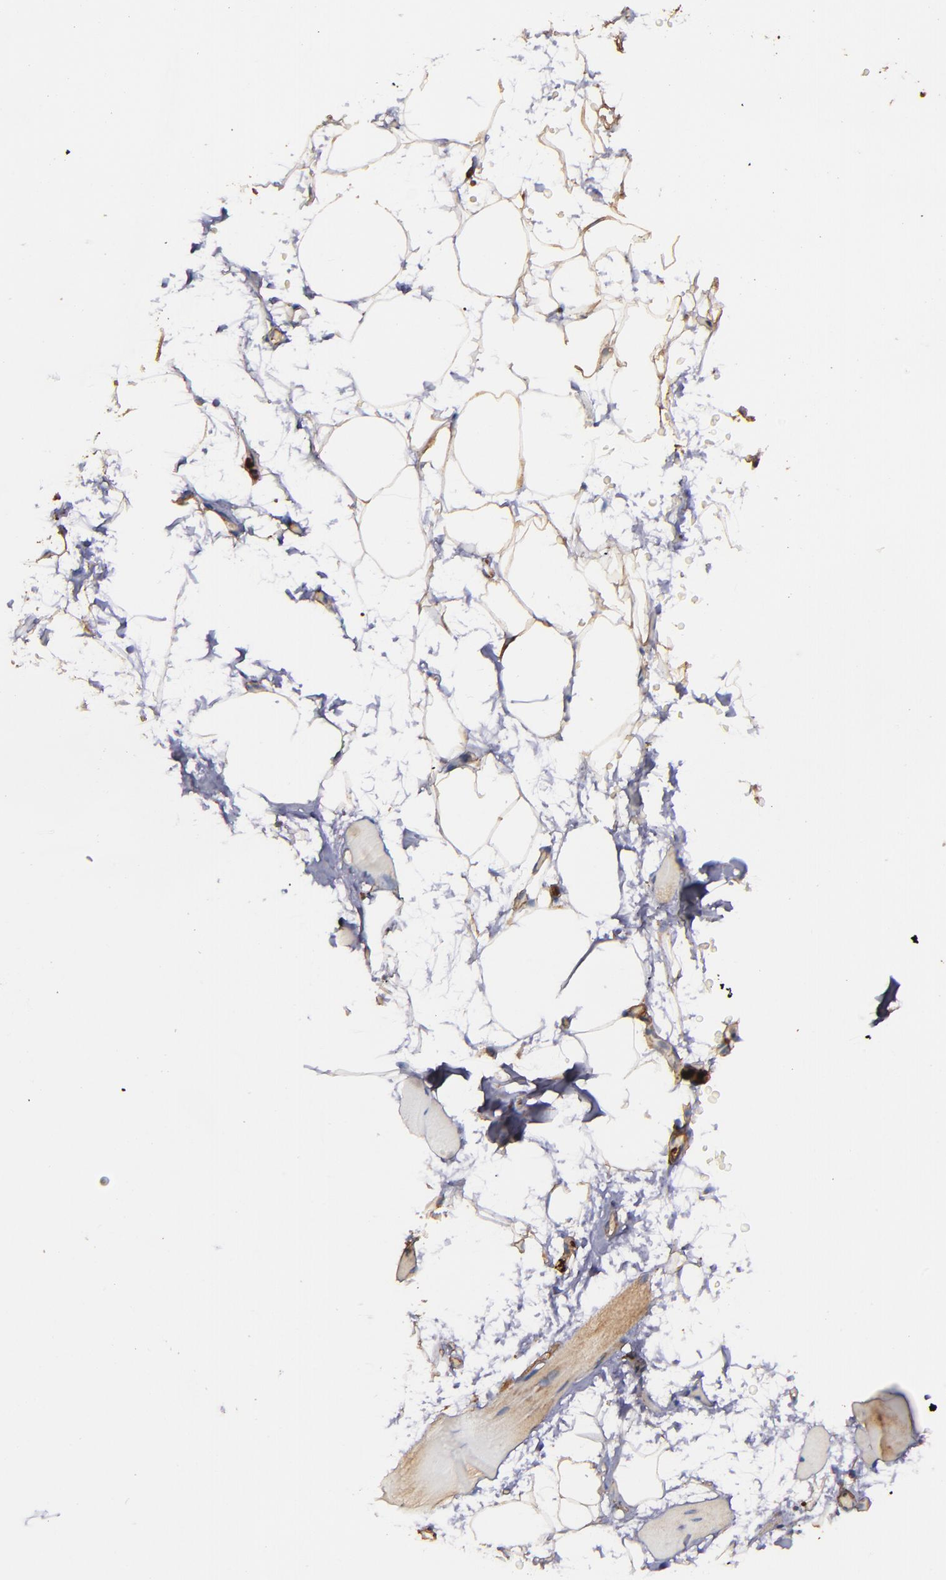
{"staining": {"intensity": "weak", "quantity": "25%-75%", "location": "cytoplasmic/membranous"}, "tissue": "skeletal muscle", "cell_type": "Myocytes", "image_type": "normal", "snomed": [{"axis": "morphology", "description": "Normal tissue, NOS"}, {"axis": "topography", "description": "Skeletal muscle"}, {"axis": "topography", "description": "Parathyroid gland"}], "caption": "Protein expression analysis of normal skeletal muscle demonstrates weak cytoplasmic/membranous expression in approximately 25%-75% of myocytes.", "gene": "VCL", "patient": {"sex": "female", "age": 37}}